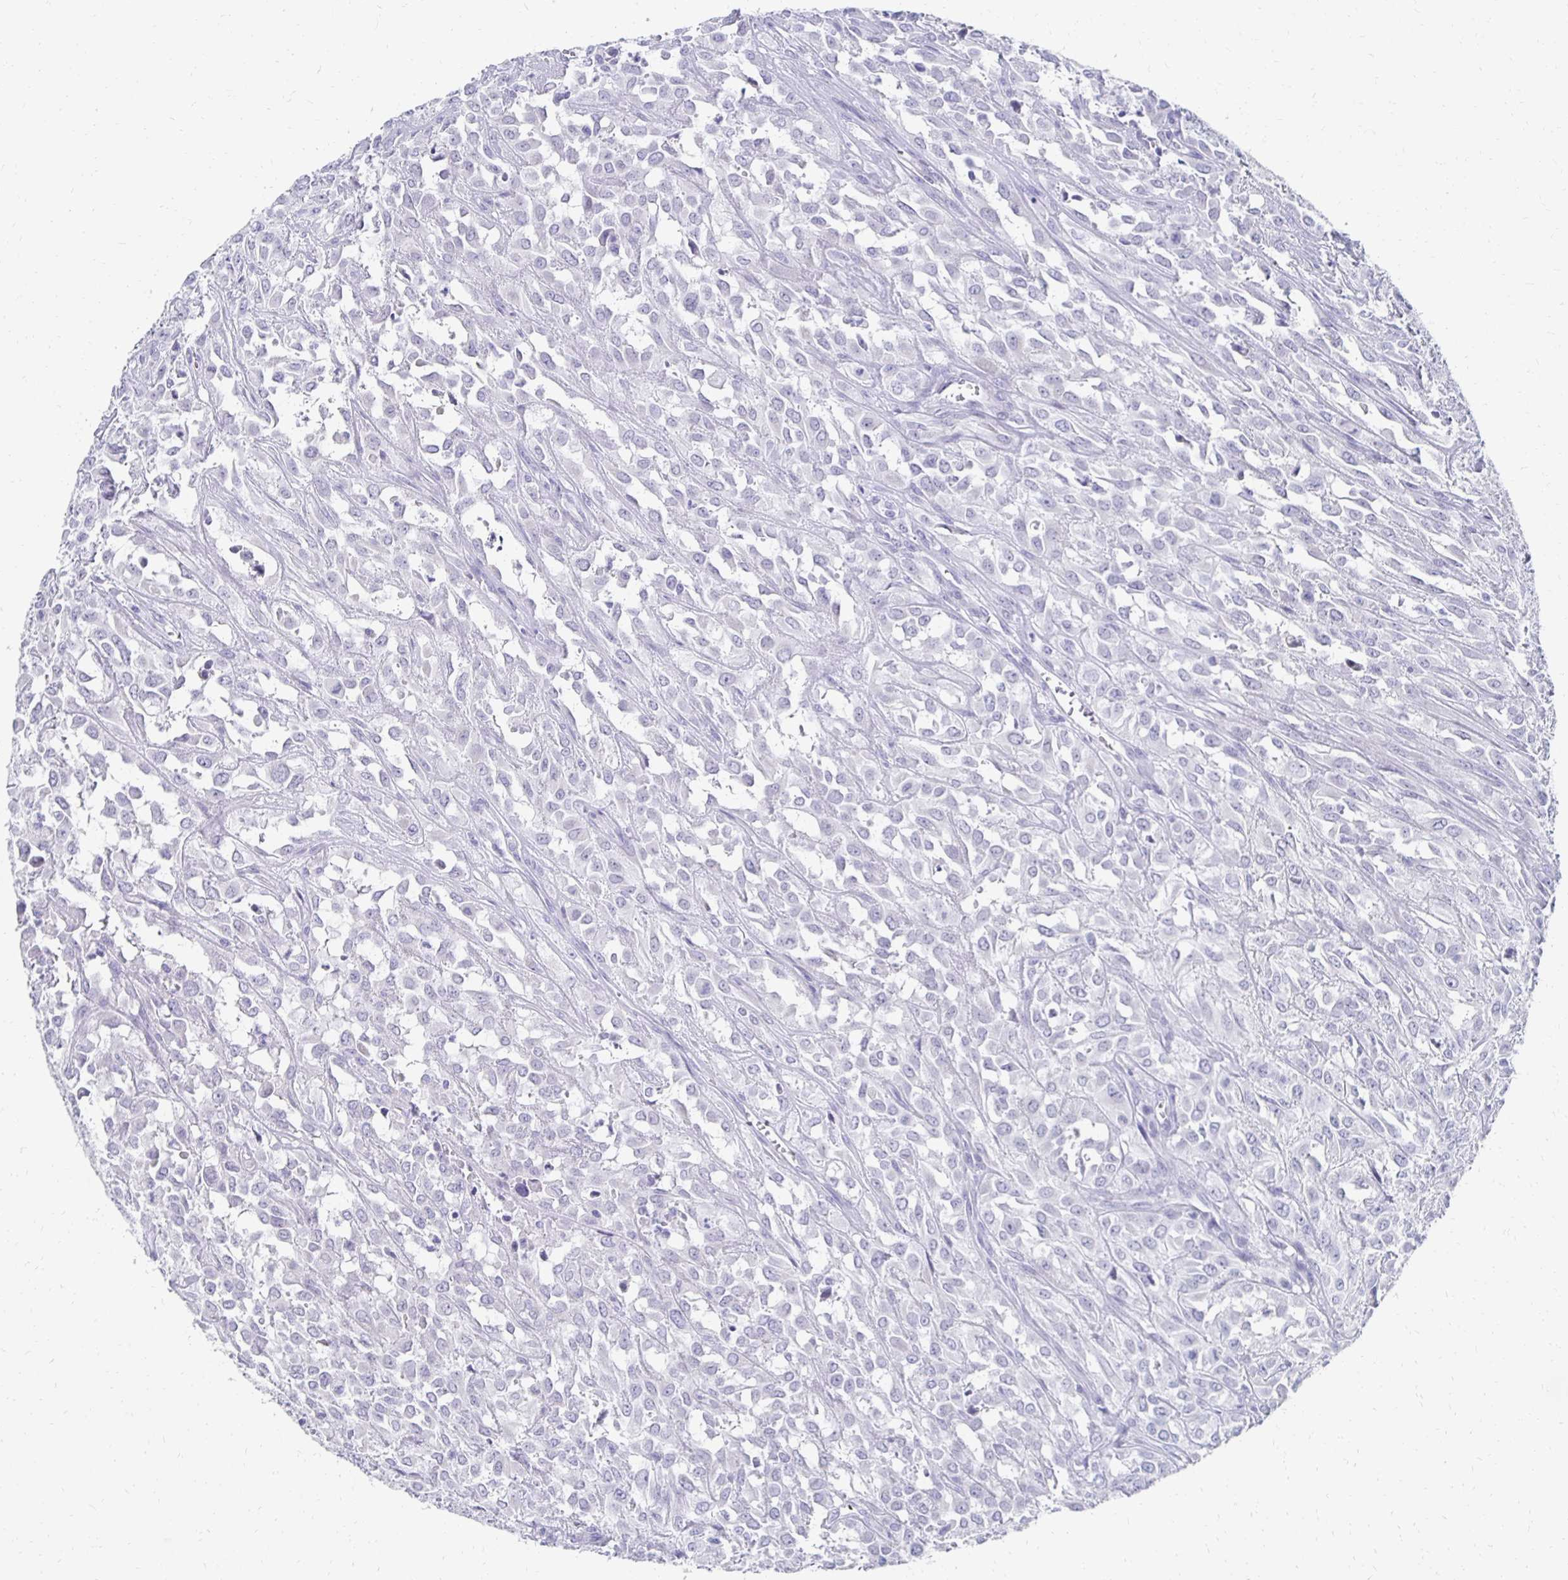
{"staining": {"intensity": "negative", "quantity": "none", "location": "none"}, "tissue": "urothelial cancer", "cell_type": "Tumor cells", "image_type": "cancer", "snomed": [{"axis": "morphology", "description": "Urothelial carcinoma, High grade"}, {"axis": "topography", "description": "Urinary bladder"}], "caption": "Tumor cells show no significant staining in urothelial cancer.", "gene": "SYCP3", "patient": {"sex": "male", "age": 67}}